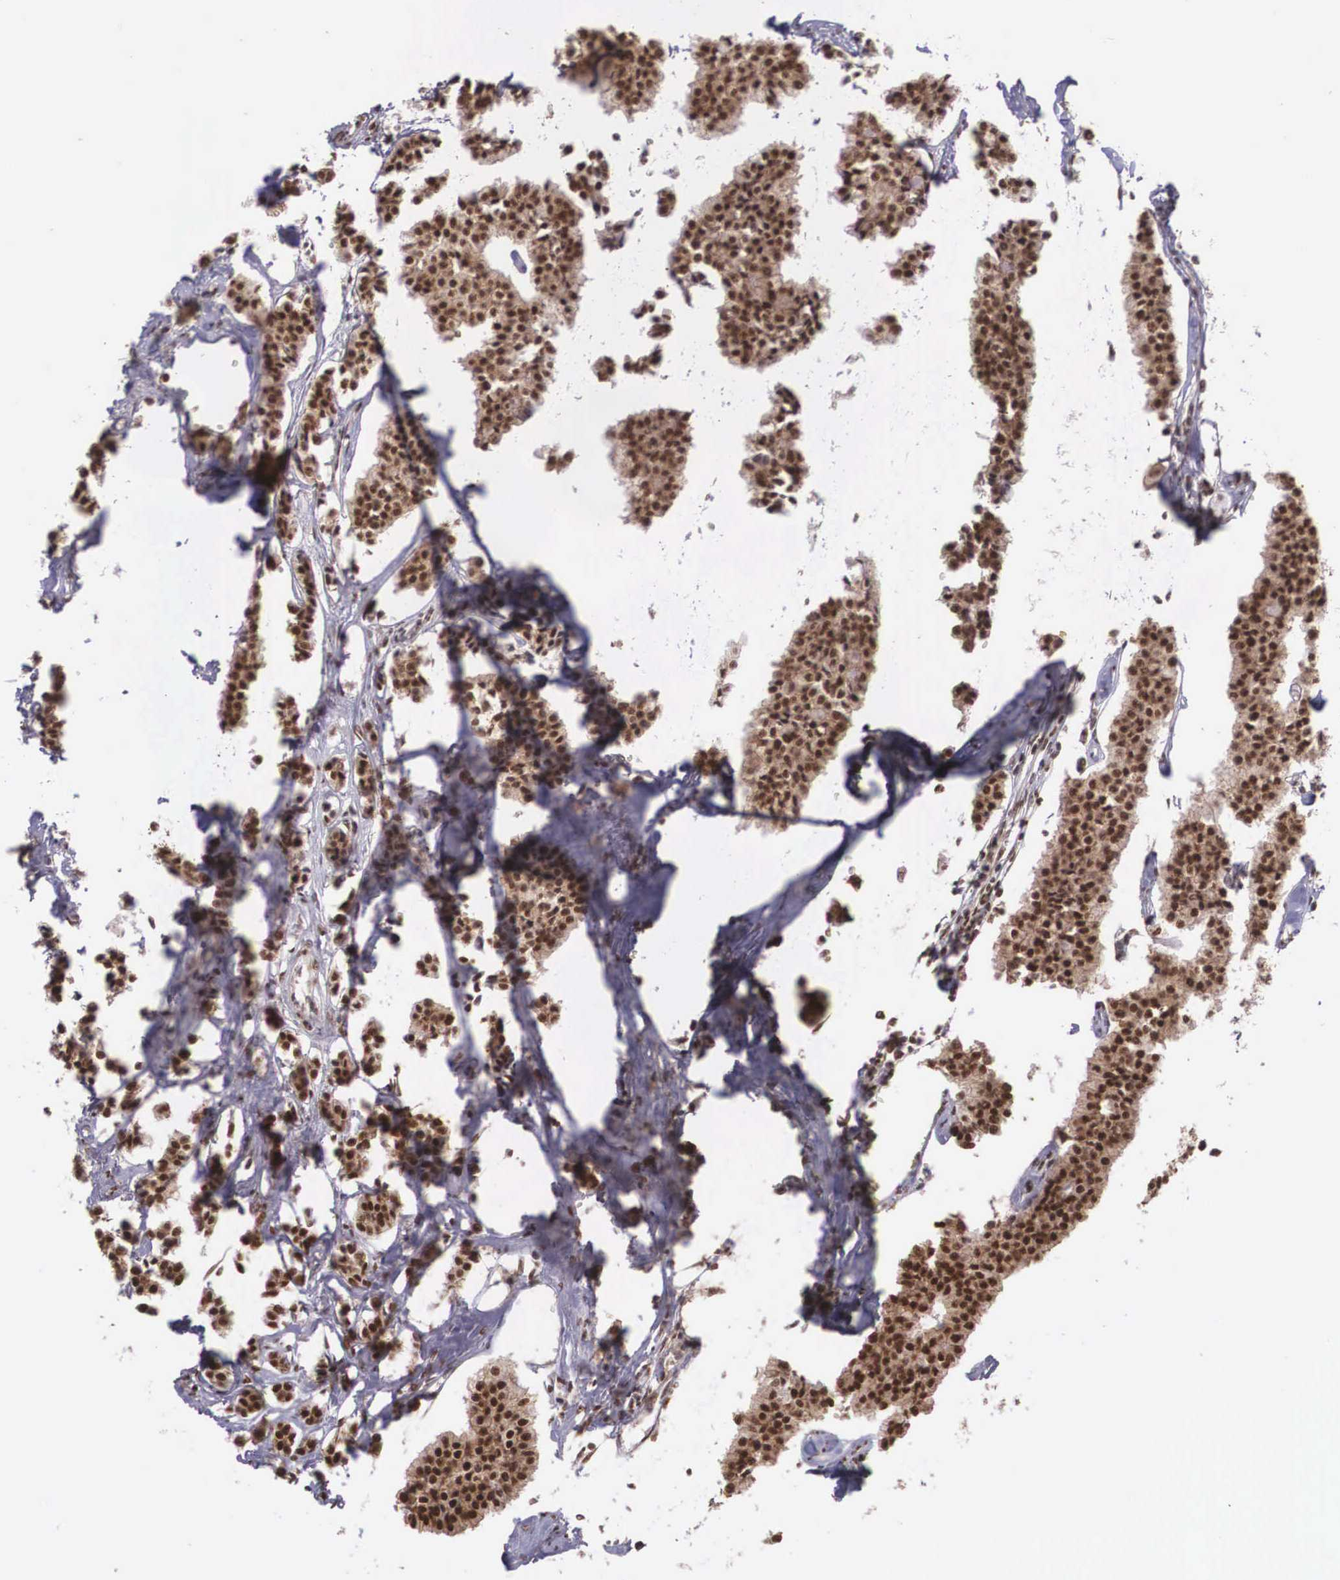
{"staining": {"intensity": "strong", "quantity": ">75%", "location": "cytoplasmic/membranous,nuclear"}, "tissue": "carcinoid", "cell_type": "Tumor cells", "image_type": "cancer", "snomed": [{"axis": "morphology", "description": "Carcinoid, malignant, NOS"}, {"axis": "topography", "description": "Small intestine"}], "caption": "Protein staining of carcinoid (malignant) tissue shows strong cytoplasmic/membranous and nuclear positivity in approximately >75% of tumor cells. (Stains: DAB in brown, nuclei in blue, Microscopy: brightfield microscopy at high magnification).", "gene": "POLR2F", "patient": {"sex": "male", "age": 63}}